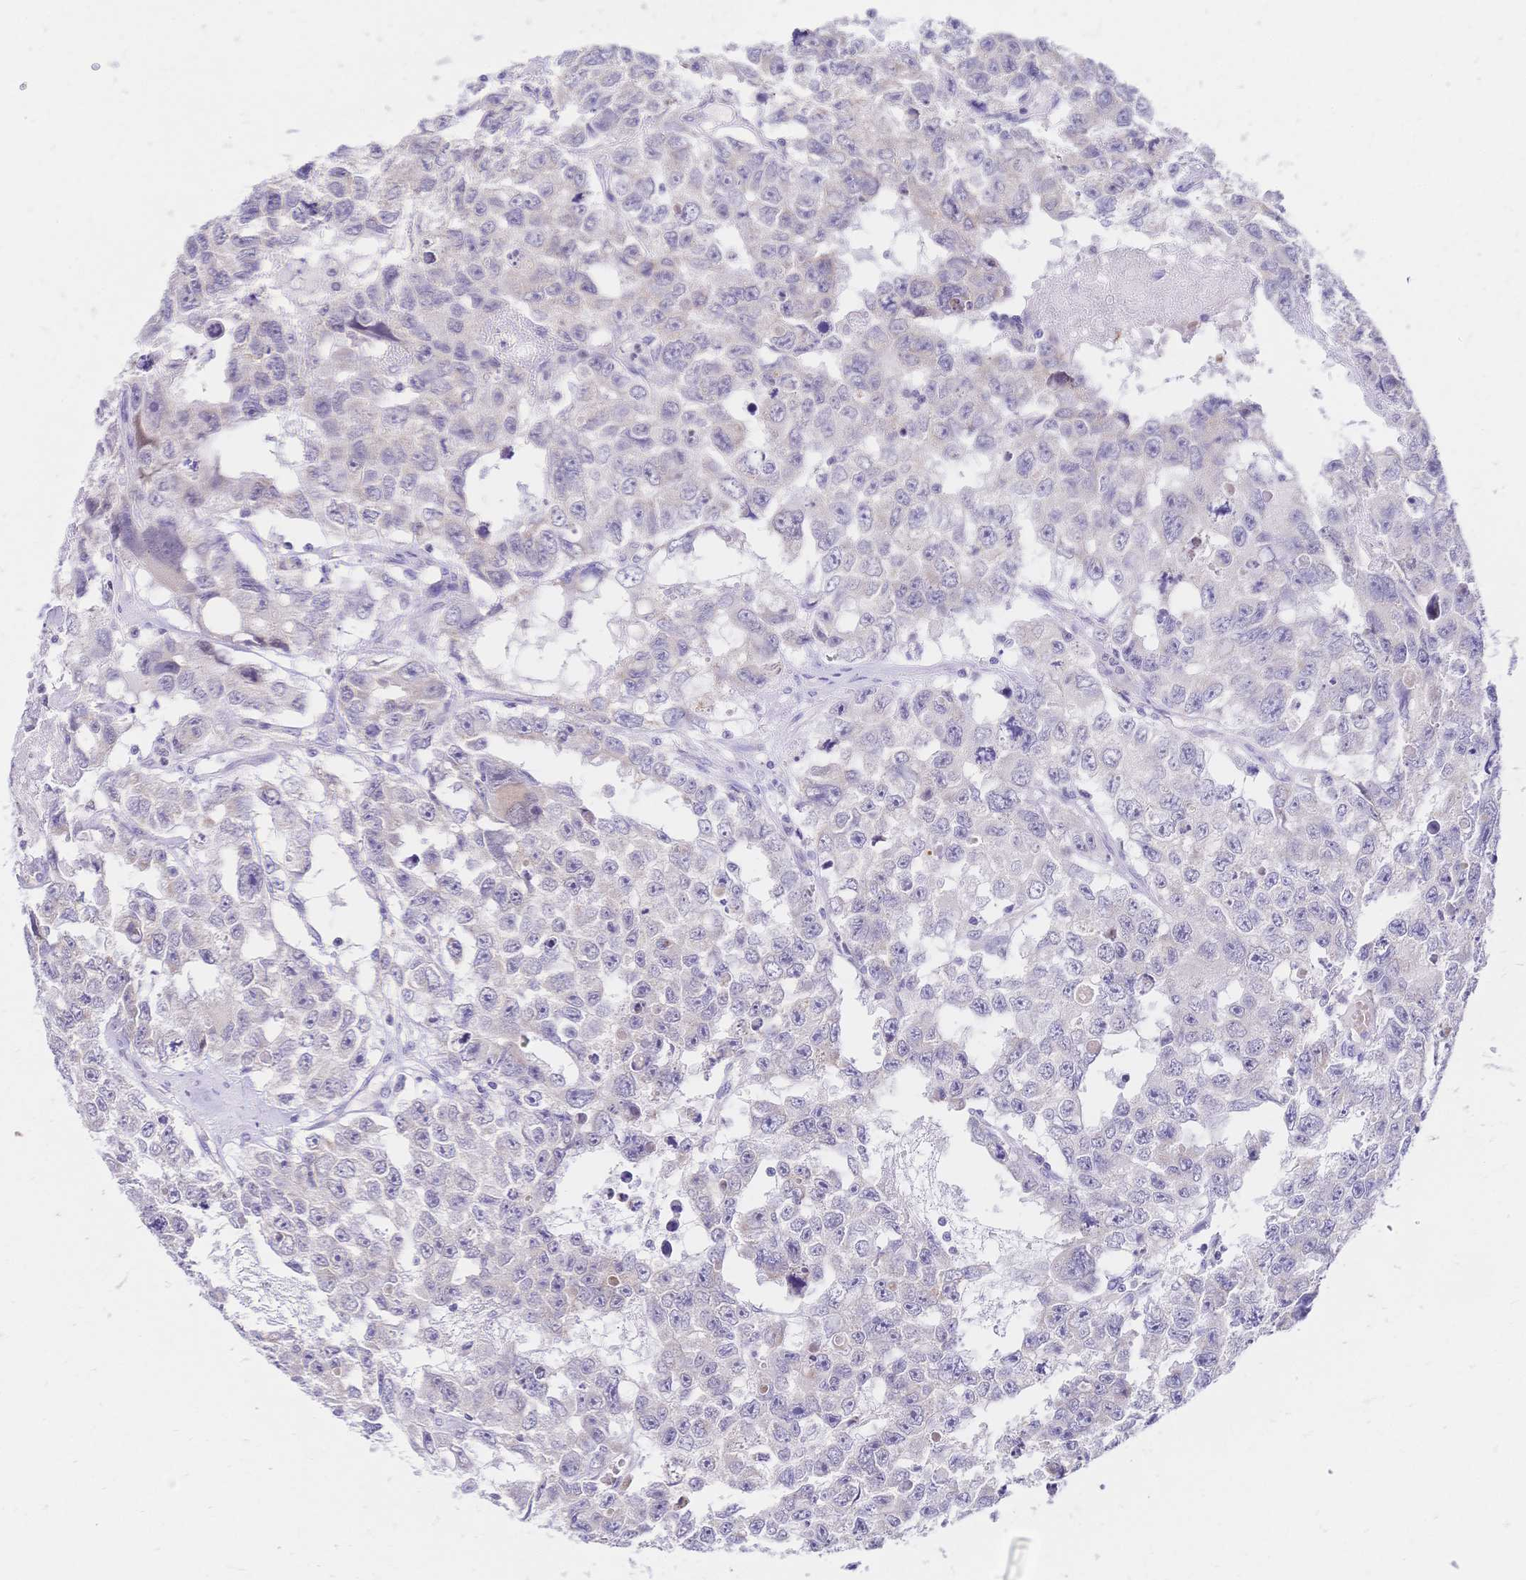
{"staining": {"intensity": "negative", "quantity": "none", "location": "none"}, "tissue": "testis cancer", "cell_type": "Tumor cells", "image_type": "cancer", "snomed": [{"axis": "morphology", "description": "Seminoma, NOS"}, {"axis": "topography", "description": "Testis"}], "caption": "Immunohistochemical staining of seminoma (testis) displays no significant expression in tumor cells.", "gene": "CLEC18B", "patient": {"sex": "male", "age": 26}}